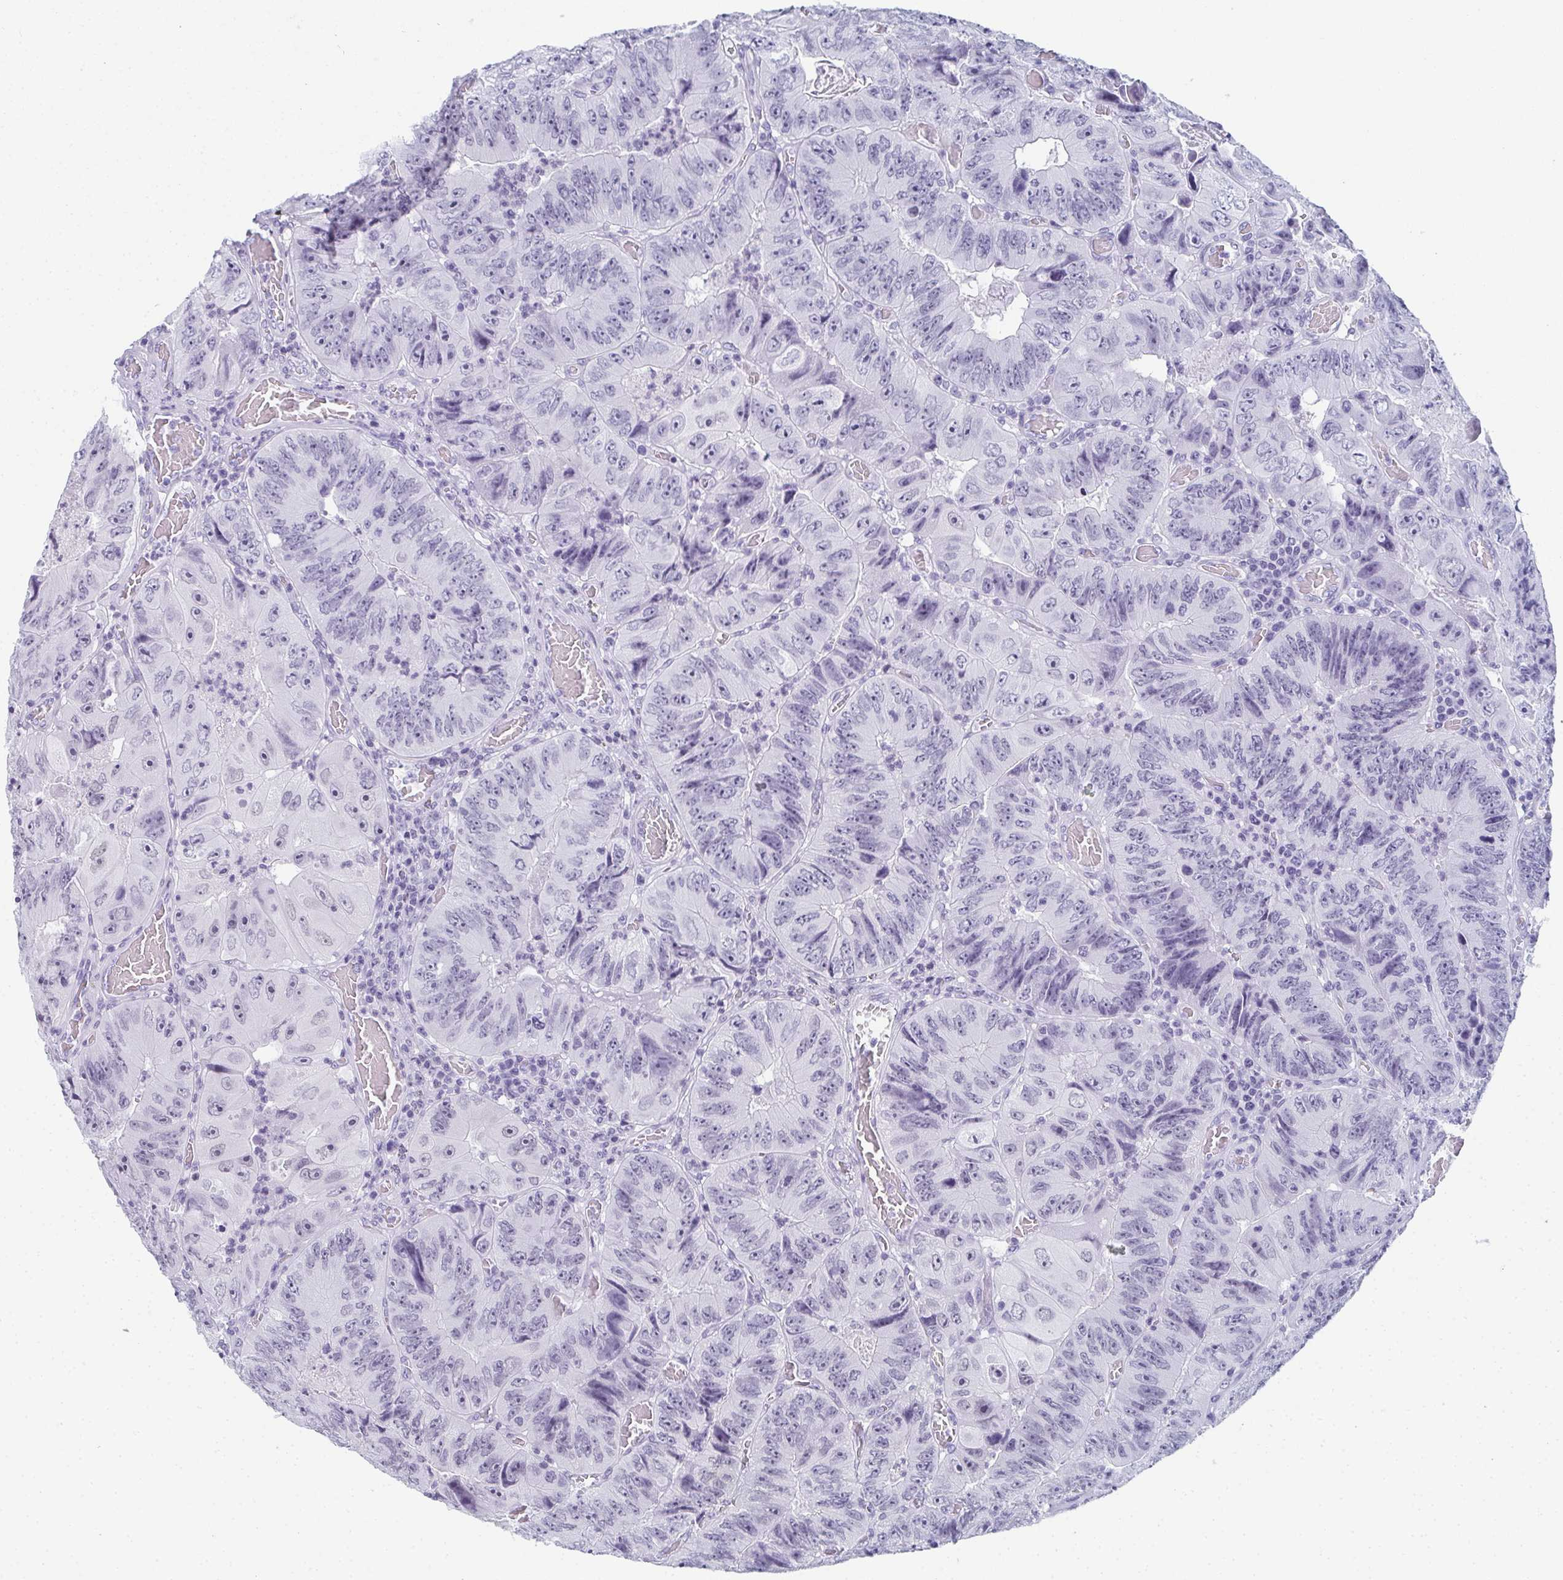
{"staining": {"intensity": "negative", "quantity": "none", "location": "none"}, "tissue": "colorectal cancer", "cell_type": "Tumor cells", "image_type": "cancer", "snomed": [{"axis": "morphology", "description": "Adenocarcinoma, NOS"}, {"axis": "topography", "description": "Colon"}], "caption": "Immunohistochemical staining of colorectal cancer (adenocarcinoma) shows no significant staining in tumor cells. Nuclei are stained in blue.", "gene": "PYCR3", "patient": {"sex": "female", "age": 84}}